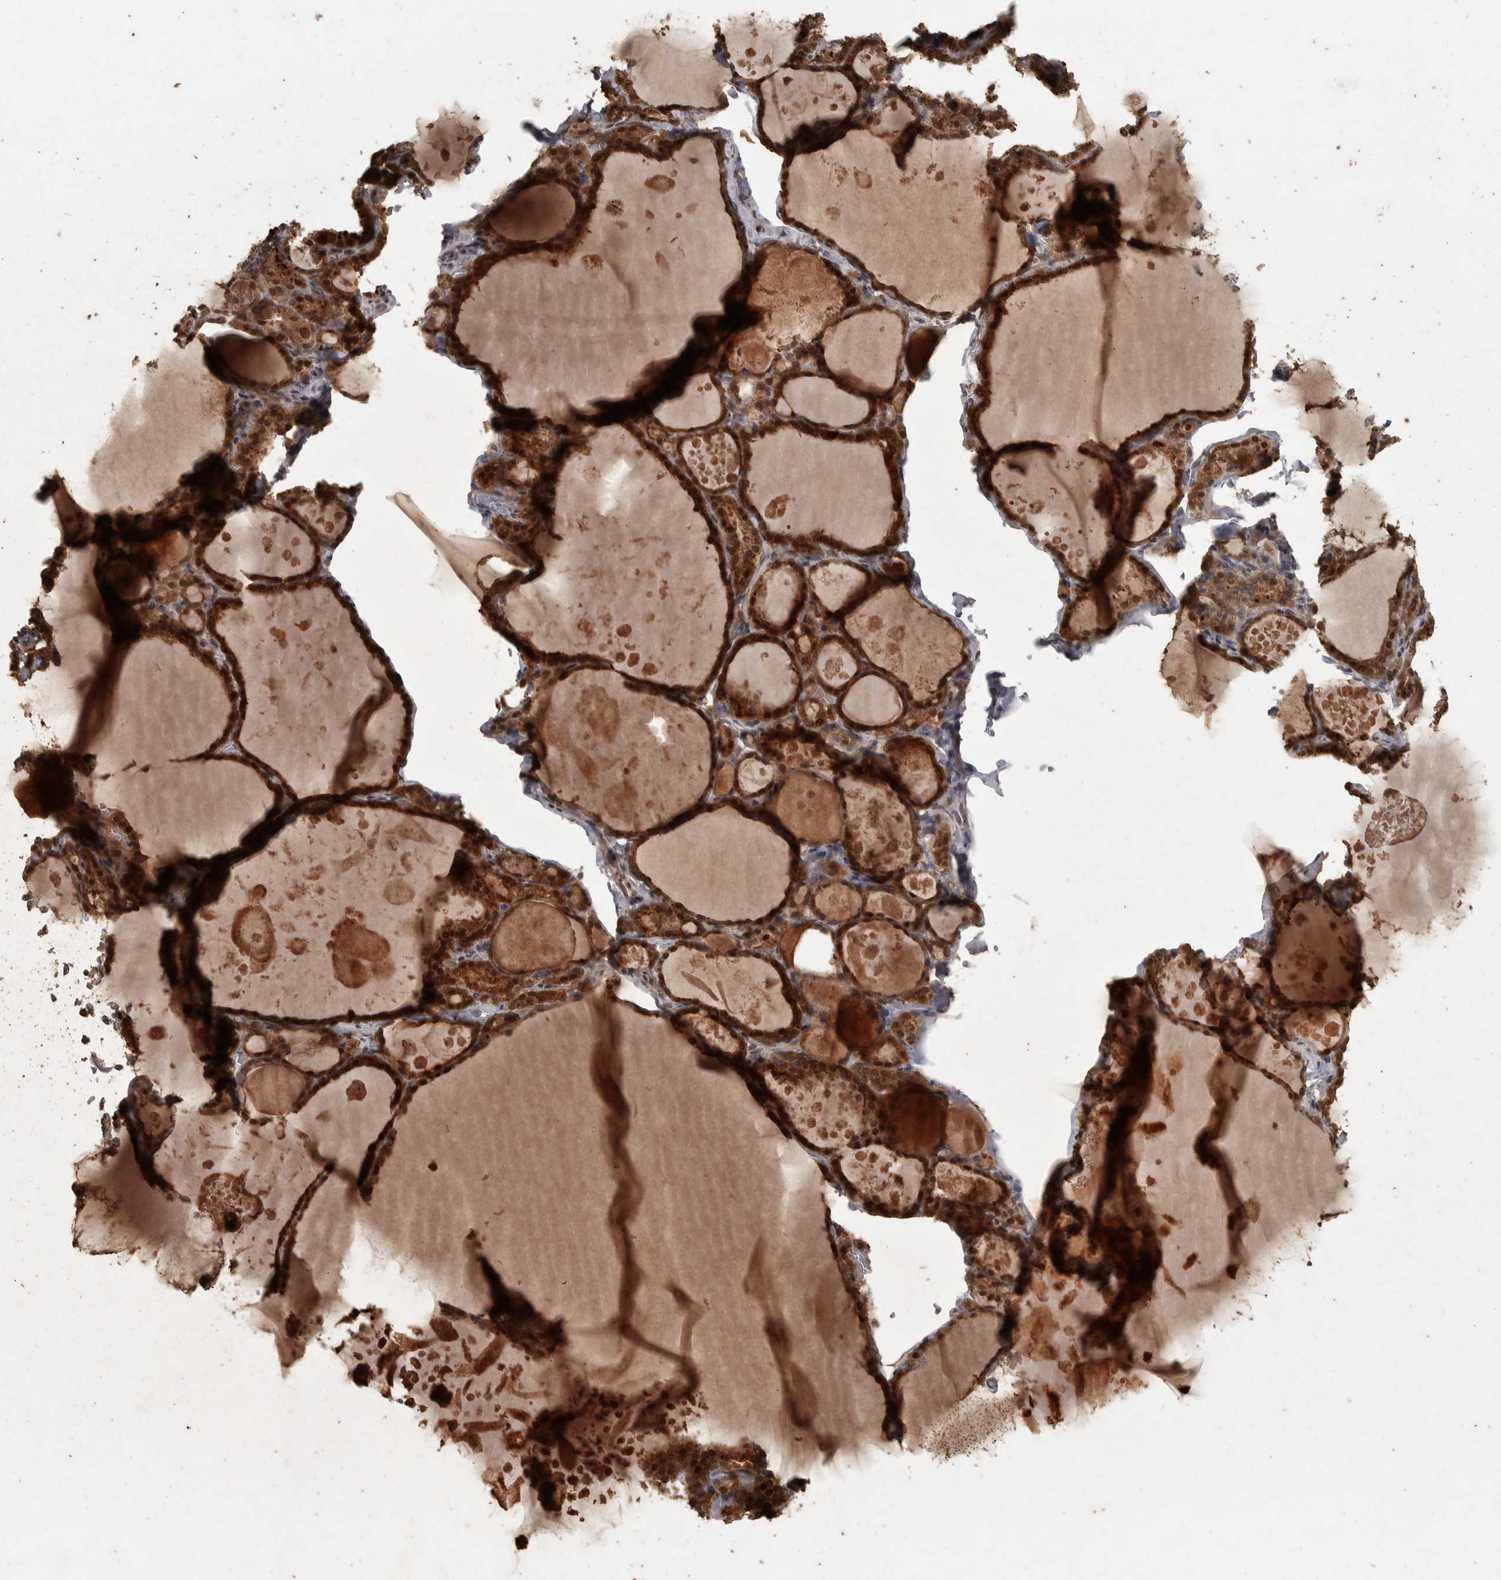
{"staining": {"intensity": "strong", "quantity": ">75%", "location": "cytoplasmic/membranous,nuclear"}, "tissue": "thyroid gland", "cell_type": "Glandular cells", "image_type": "normal", "snomed": [{"axis": "morphology", "description": "Normal tissue, NOS"}, {"axis": "topography", "description": "Thyroid gland"}], "caption": "Protein expression analysis of normal human thyroid gland reveals strong cytoplasmic/membranous,nuclear expression in approximately >75% of glandular cells.", "gene": "ACO1", "patient": {"sex": "male", "age": 56}}